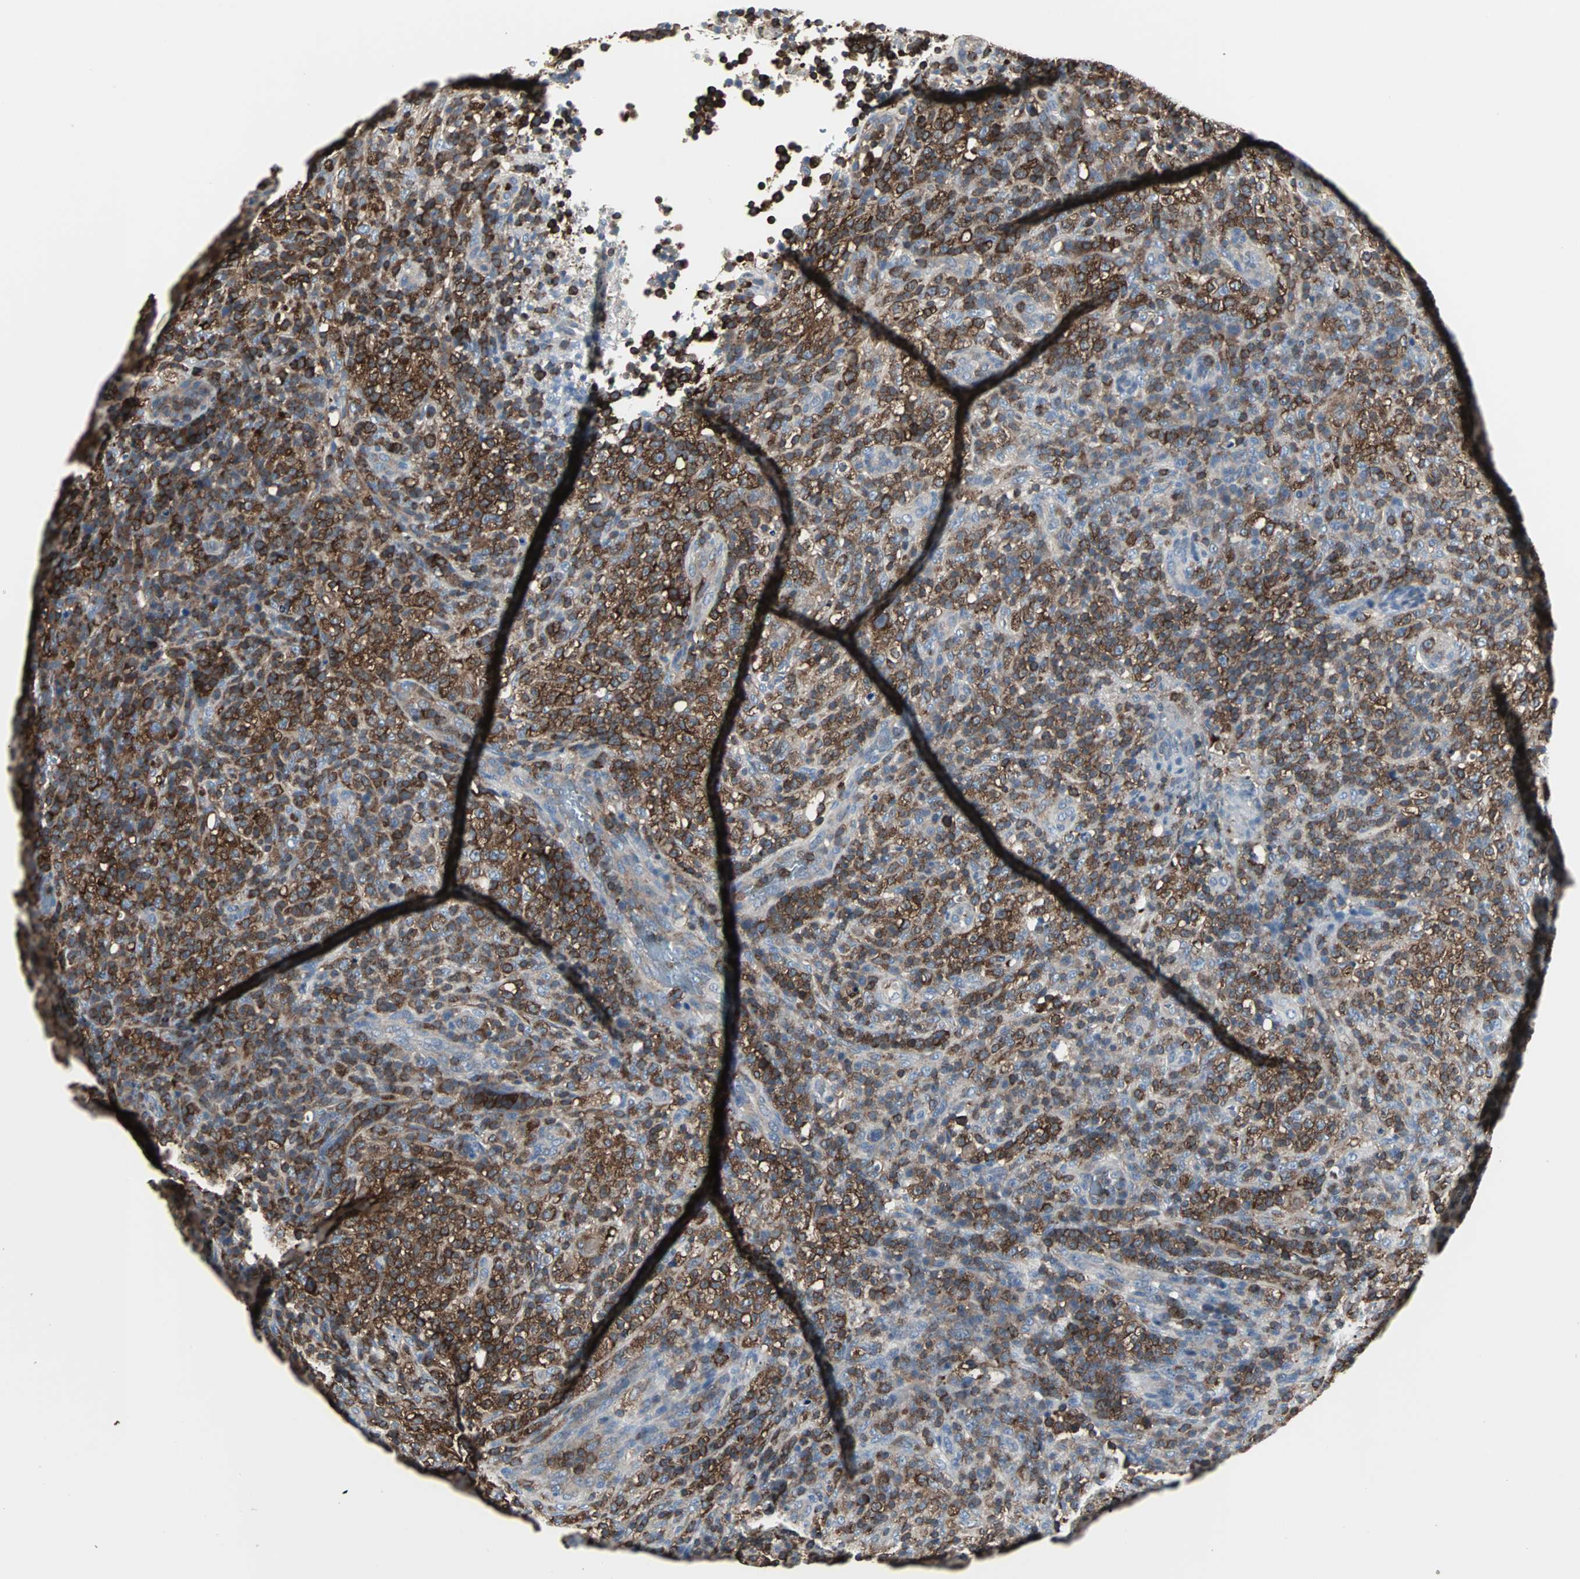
{"staining": {"intensity": "strong", "quantity": ">75%", "location": "cytoplasmic/membranous"}, "tissue": "lymphoma", "cell_type": "Tumor cells", "image_type": "cancer", "snomed": [{"axis": "morphology", "description": "Malignant lymphoma, non-Hodgkin's type, High grade"}, {"axis": "topography", "description": "Lymph node"}], "caption": "Immunohistochemical staining of human lymphoma demonstrates strong cytoplasmic/membranous protein staining in approximately >75% of tumor cells.", "gene": "LRRFIP1", "patient": {"sex": "female", "age": 76}}